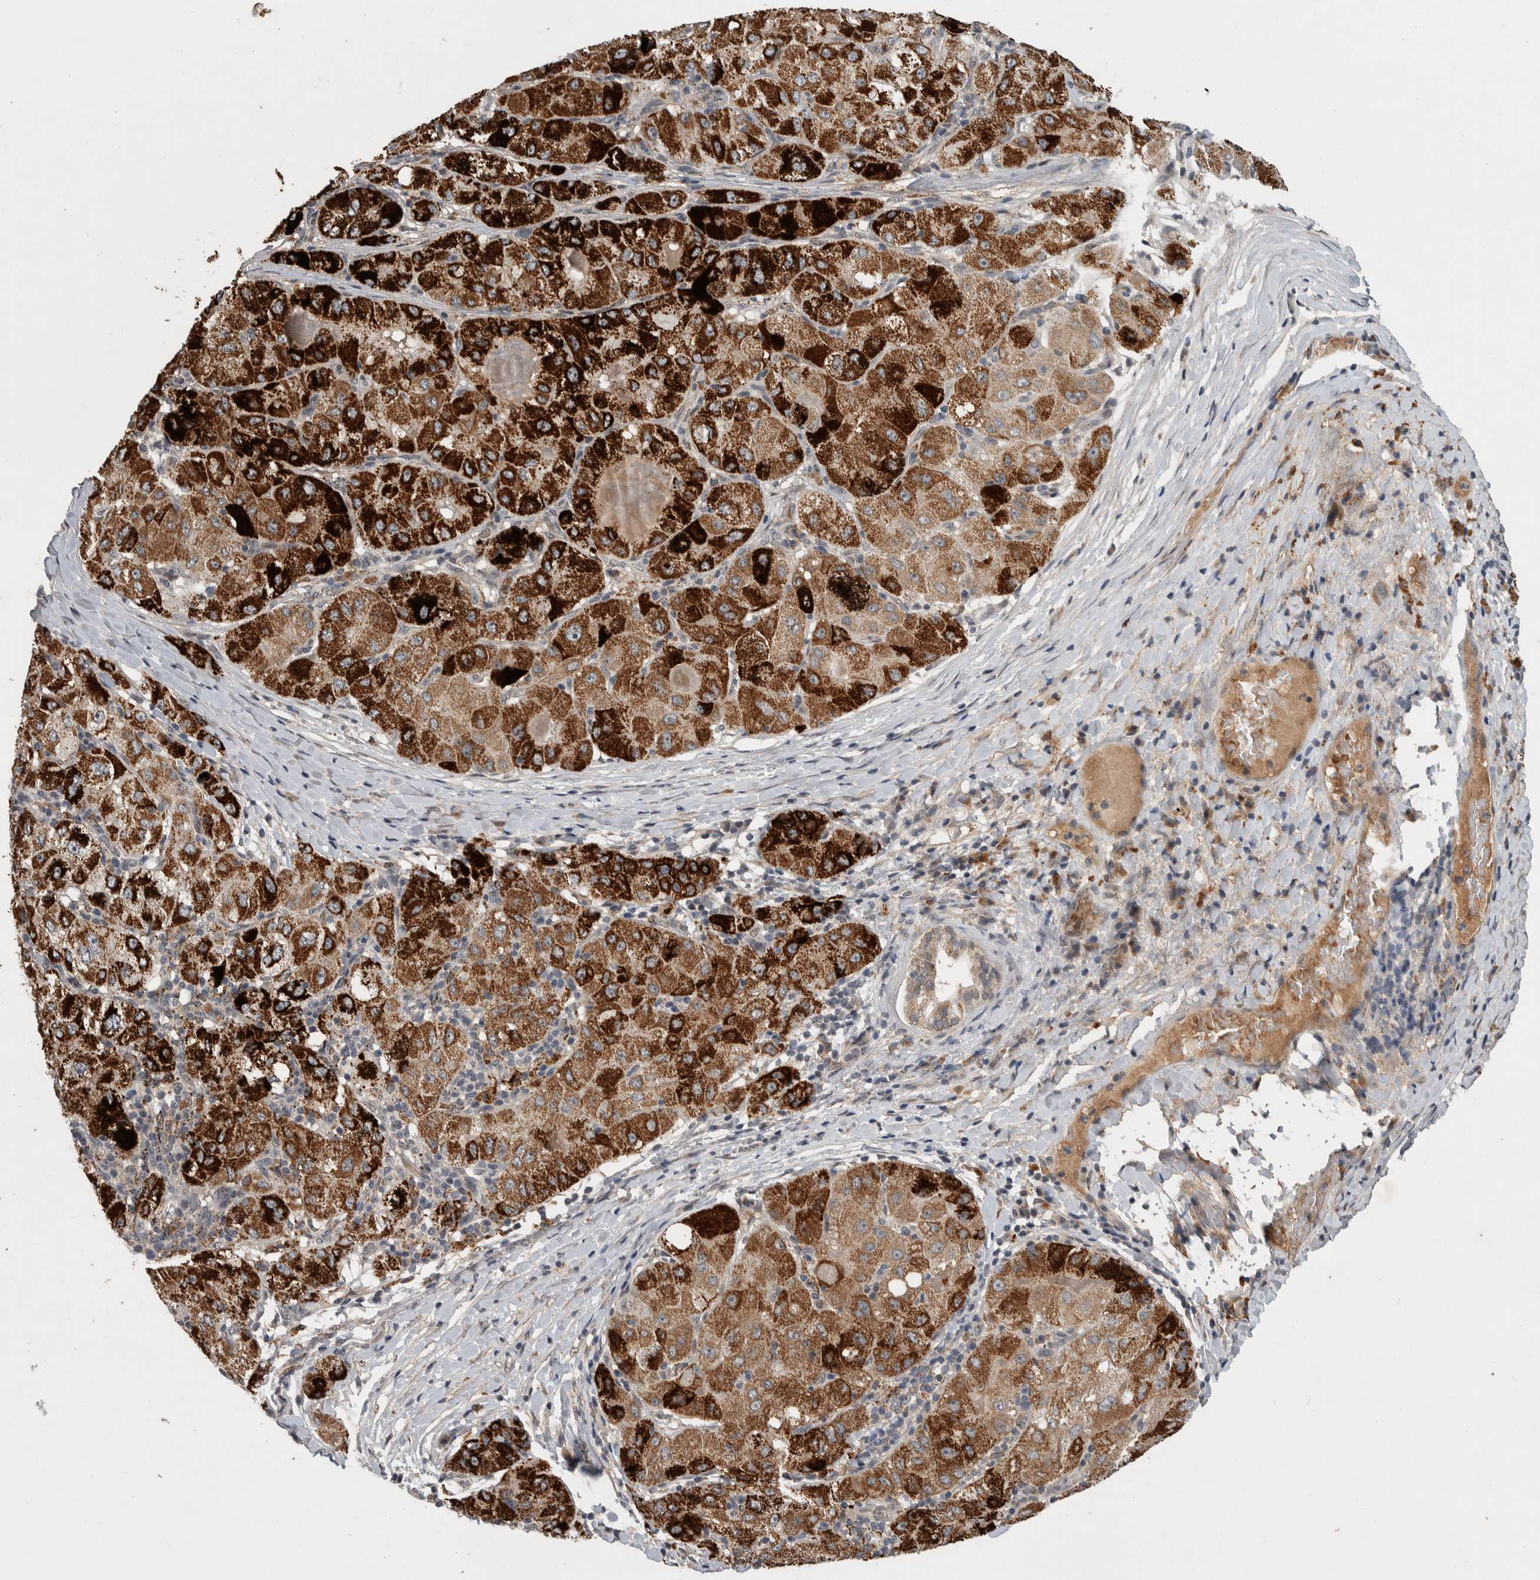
{"staining": {"intensity": "strong", "quantity": ">75%", "location": "cytoplasmic/membranous"}, "tissue": "liver cancer", "cell_type": "Tumor cells", "image_type": "cancer", "snomed": [{"axis": "morphology", "description": "Carcinoma, Hepatocellular, NOS"}, {"axis": "topography", "description": "Liver"}], "caption": "High-magnification brightfield microscopy of hepatocellular carcinoma (liver) stained with DAB (3,3'-diaminobenzidine) (brown) and counterstained with hematoxylin (blue). tumor cells exhibit strong cytoplasmic/membranous staining is seen in about>75% of cells.", "gene": "CHRM3", "patient": {"sex": "male", "age": 80}}